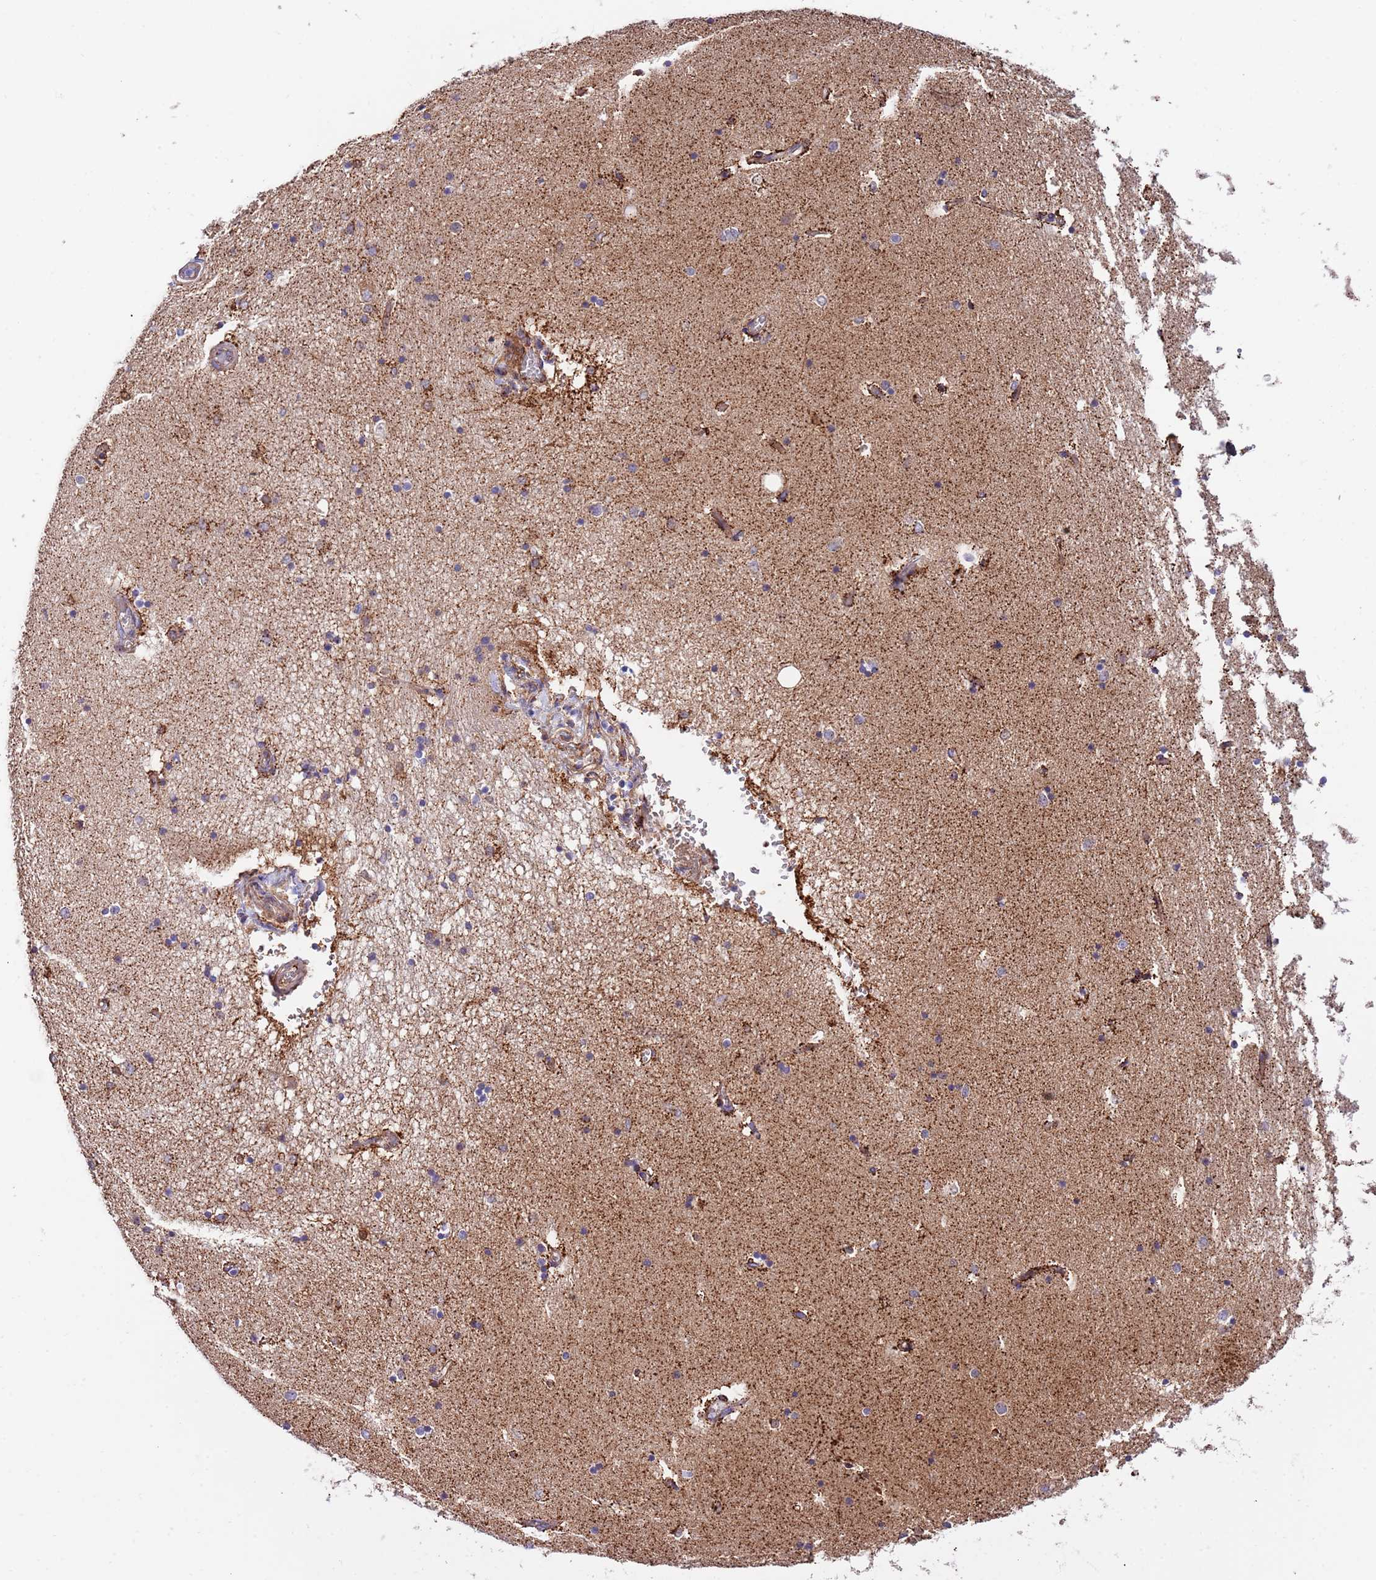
{"staining": {"intensity": "negative", "quantity": "none", "location": "none"}, "tissue": "hippocampus", "cell_type": "Glial cells", "image_type": "normal", "snomed": [{"axis": "morphology", "description": "Normal tissue, NOS"}, {"axis": "topography", "description": "Hippocampus"}], "caption": "Hippocampus stained for a protein using immunohistochemistry shows no expression glial cells.", "gene": "DOCK6", "patient": {"sex": "male", "age": 45}}